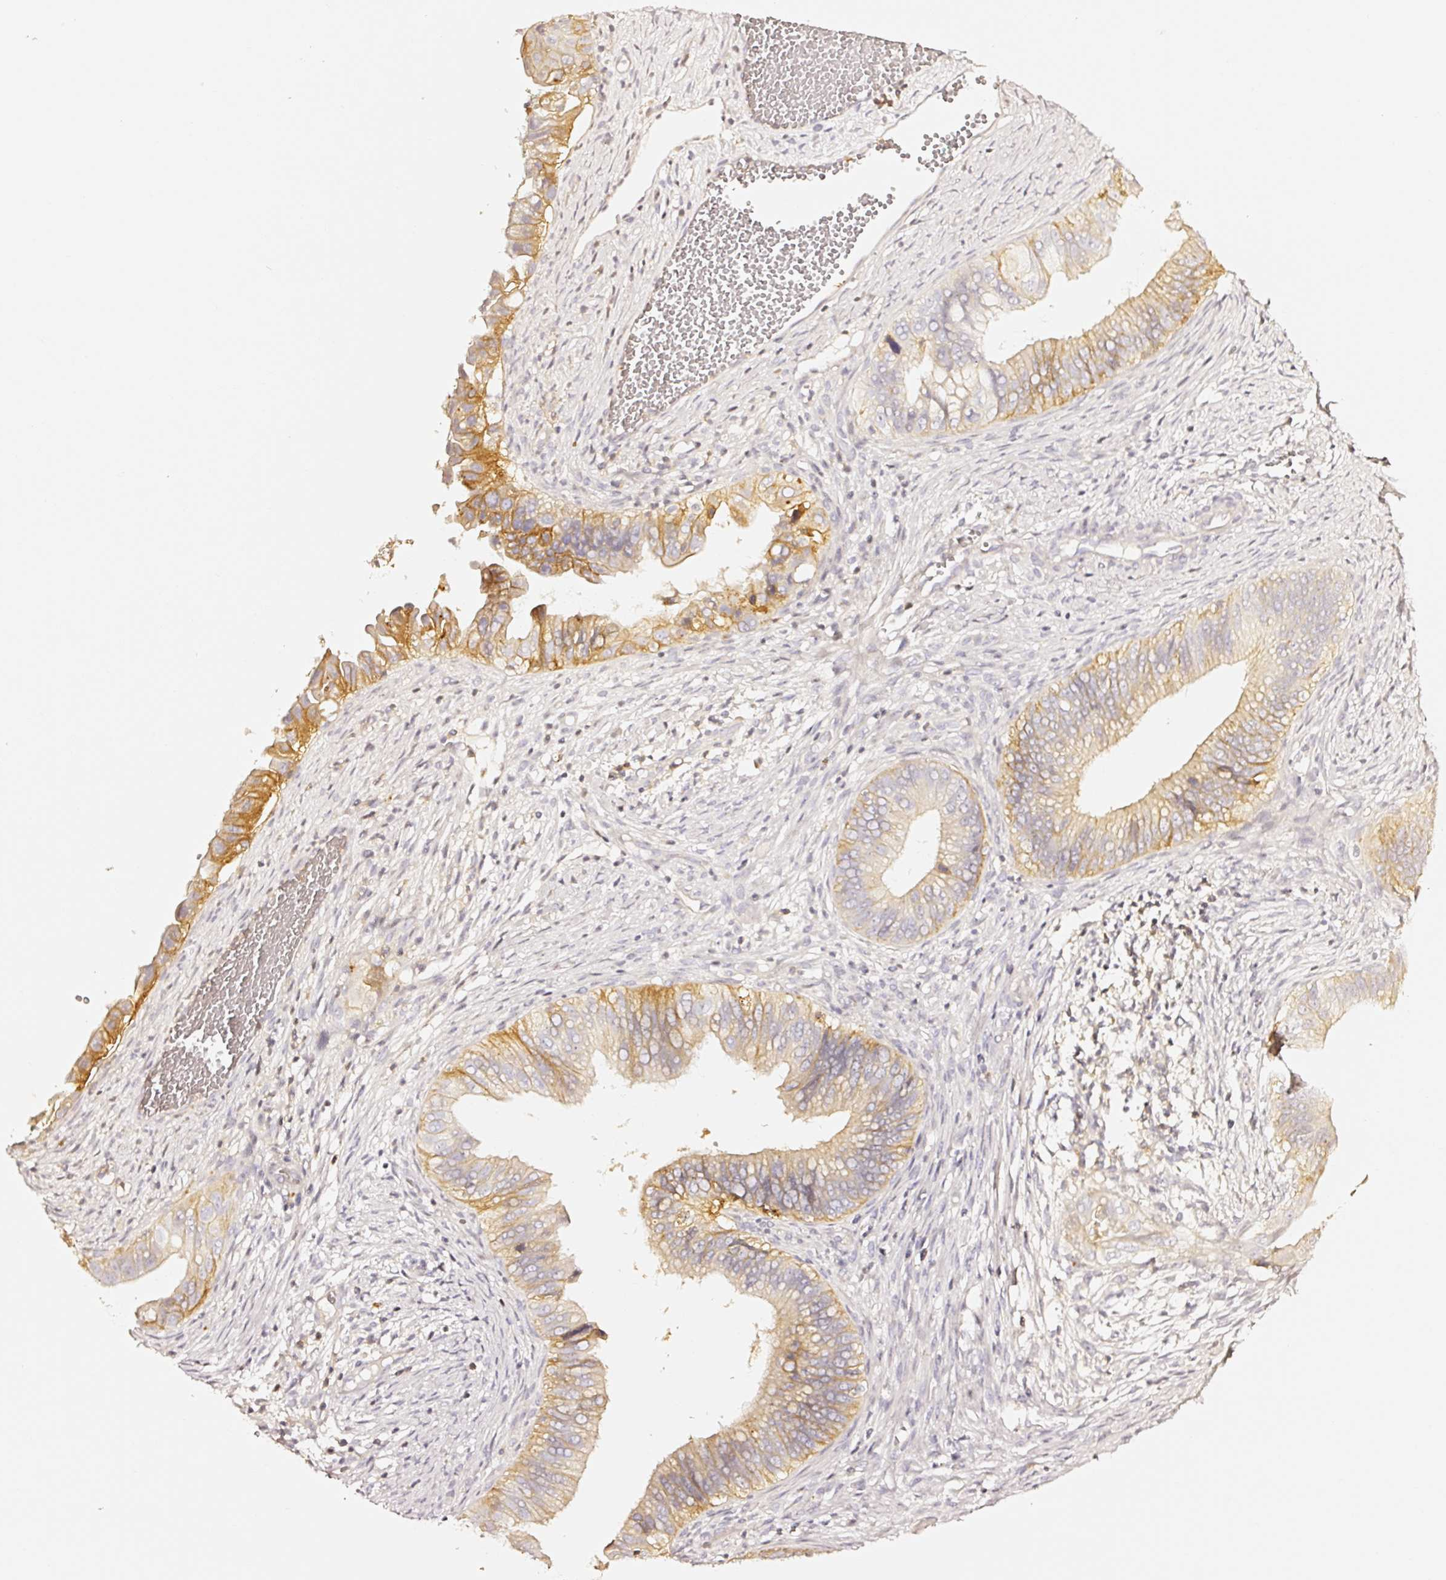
{"staining": {"intensity": "moderate", "quantity": "25%-75%", "location": "cytoplasmic/membranous"}, "tissue": "cervical cancer", "cell_type": "Tumor cells", "image_type": "cancer", "snomed": [{"axis": "morphology", "description": "Adenocarcinoma, NOS"}, {"axis": "topography", "description": "Cervix"}], "caption": "Adenocarcinoma (cervical) stained with immunohistochemistry (IHC) shows moderate cytoplasmic/membranous positivity in approximately 25%-75% of tumor cells.", "gene": "CD47", "patient": {"sex": "female", "age": 42}}